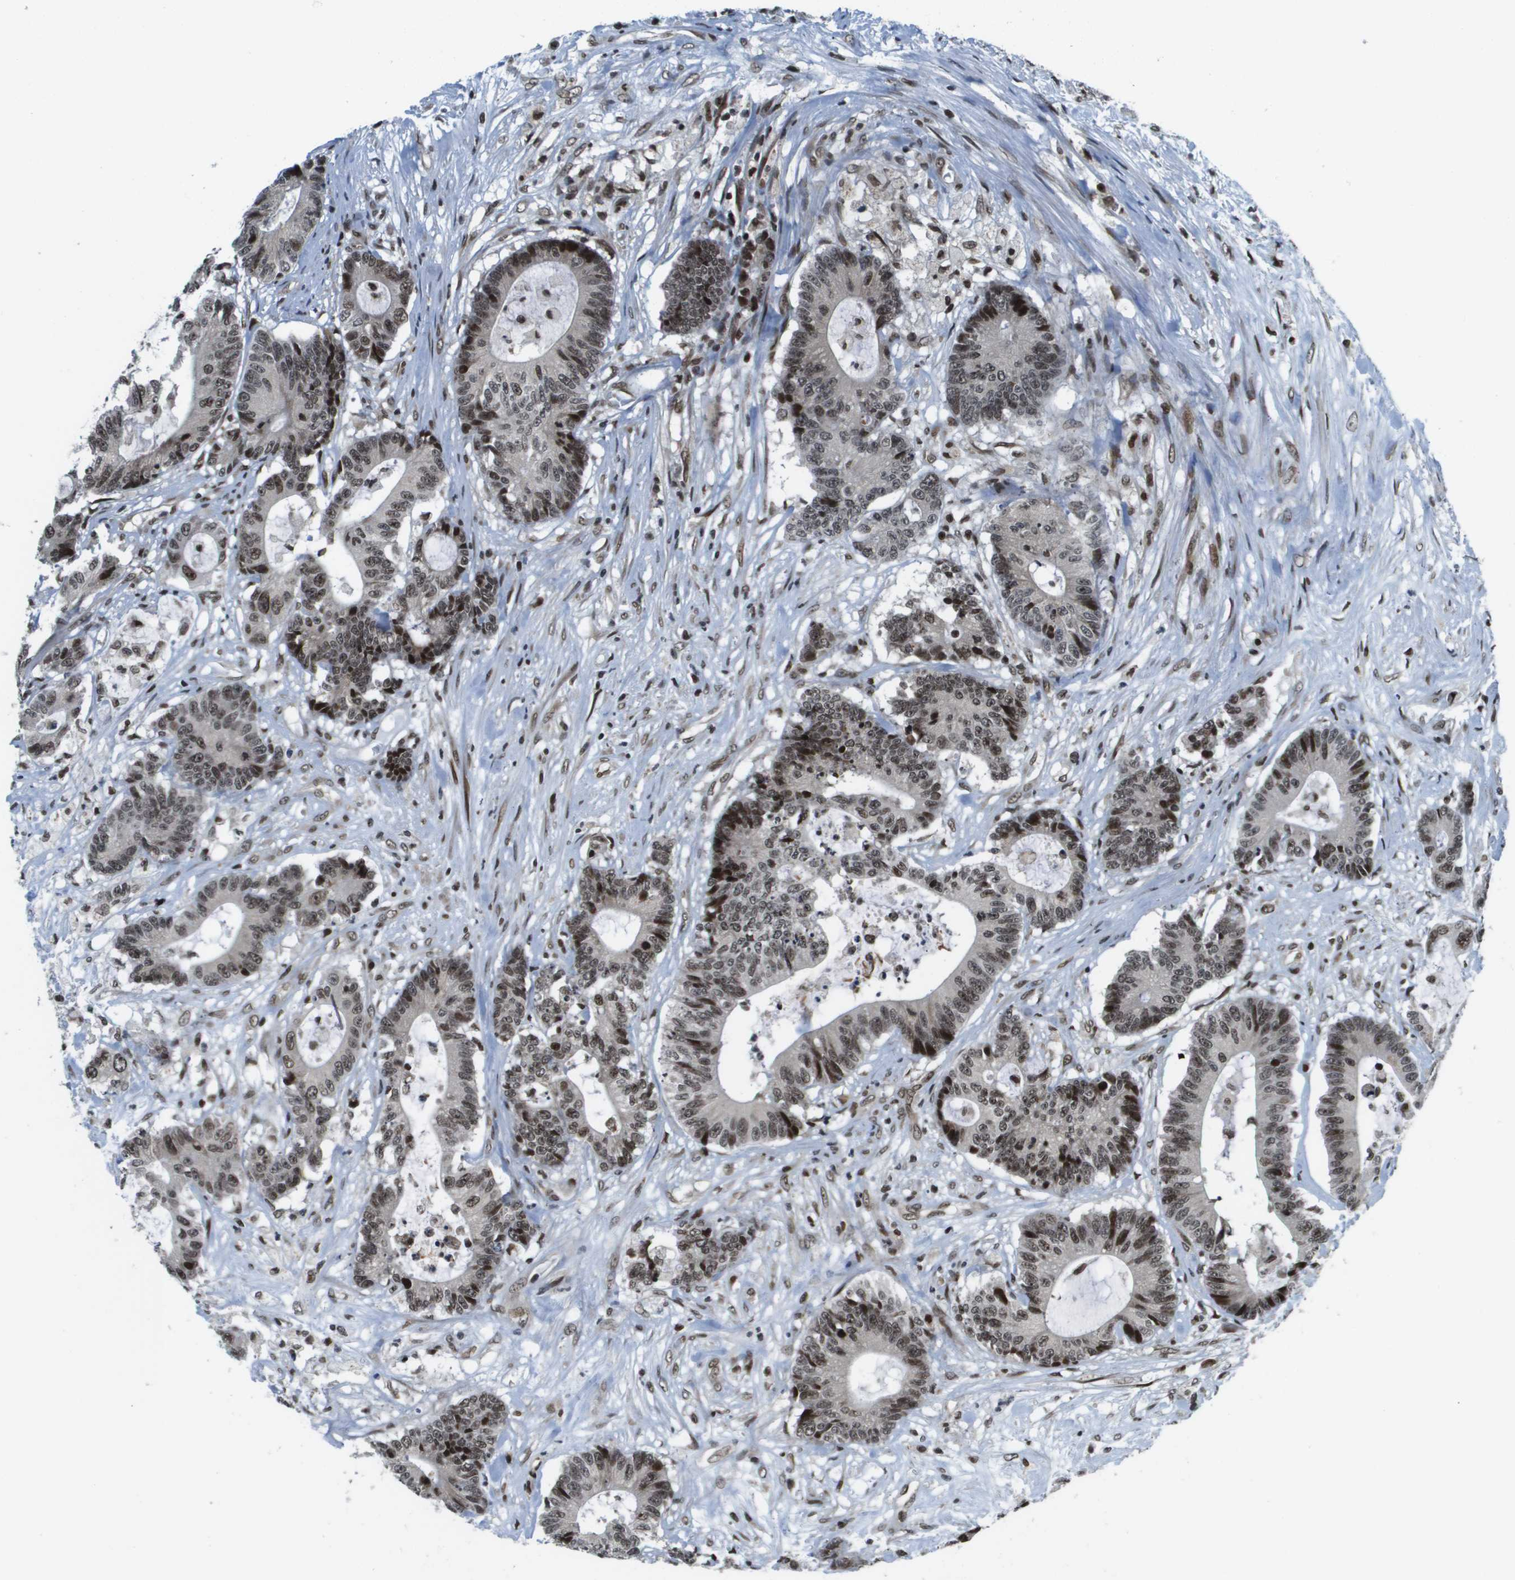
{"staining": {"intensity": "moderate", "quantity": ">75%", "location": "nuclear"}, "tissue": "colorectal cancer", "cell_type": "Tumor cells", "image_type": "cancer", "snomed": [{"axis": "morphology", "description": "Adenocarcinoma, NOS"}, {"axis": "topography", "description": "Colon"}], "caption": "Immunohistochemistry (IHC) histopathology image of human colorectal cancer stained for a protein (brown), which demonstrates medium levels of moderate nuclear expression in approximately >75% of tumor cells.", "gene": "RECQL4", "patient": {"sex": "female", "age": 84}}